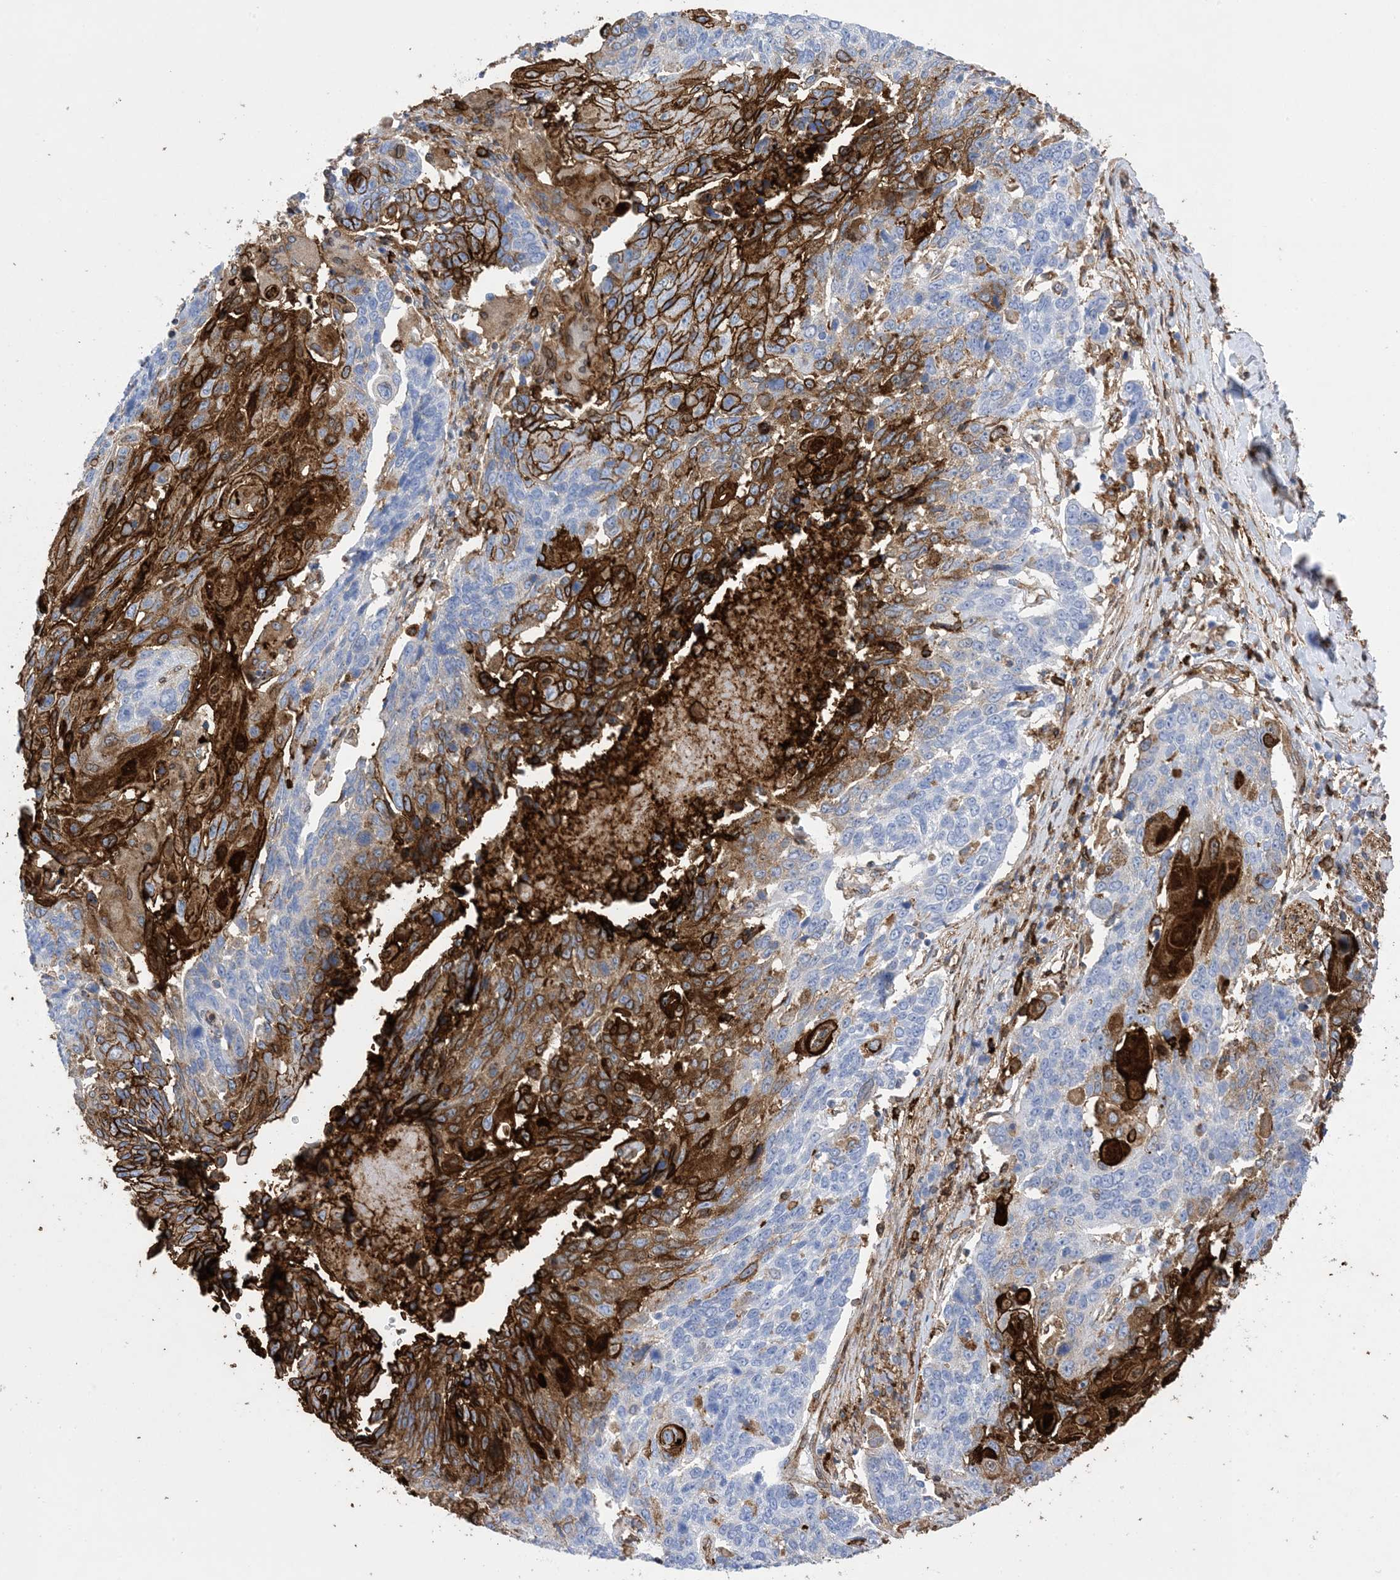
{"staining": {"intensity": "strong", "quantity": "<25%", "location": "cytoplasmic/membranous"}, "tissue": "lung cancer", "cell_type": "Tumor cells", "image_type": "cancer", "snomed": [{"axis": "morphology", "description": "Squamous cell carcinoma, NOS"}, {"axis": "topography", "description": "Lung"}], "caption": "This is an image of immunohistochemistry (IHC) staining of lung cancer (squamous cell carcinoma), which shows strong positivity in the cytoplasmic/membranous of tumor cells.", "gene": "ANXA1", "patient": {"sex": "male", "age": 66}}